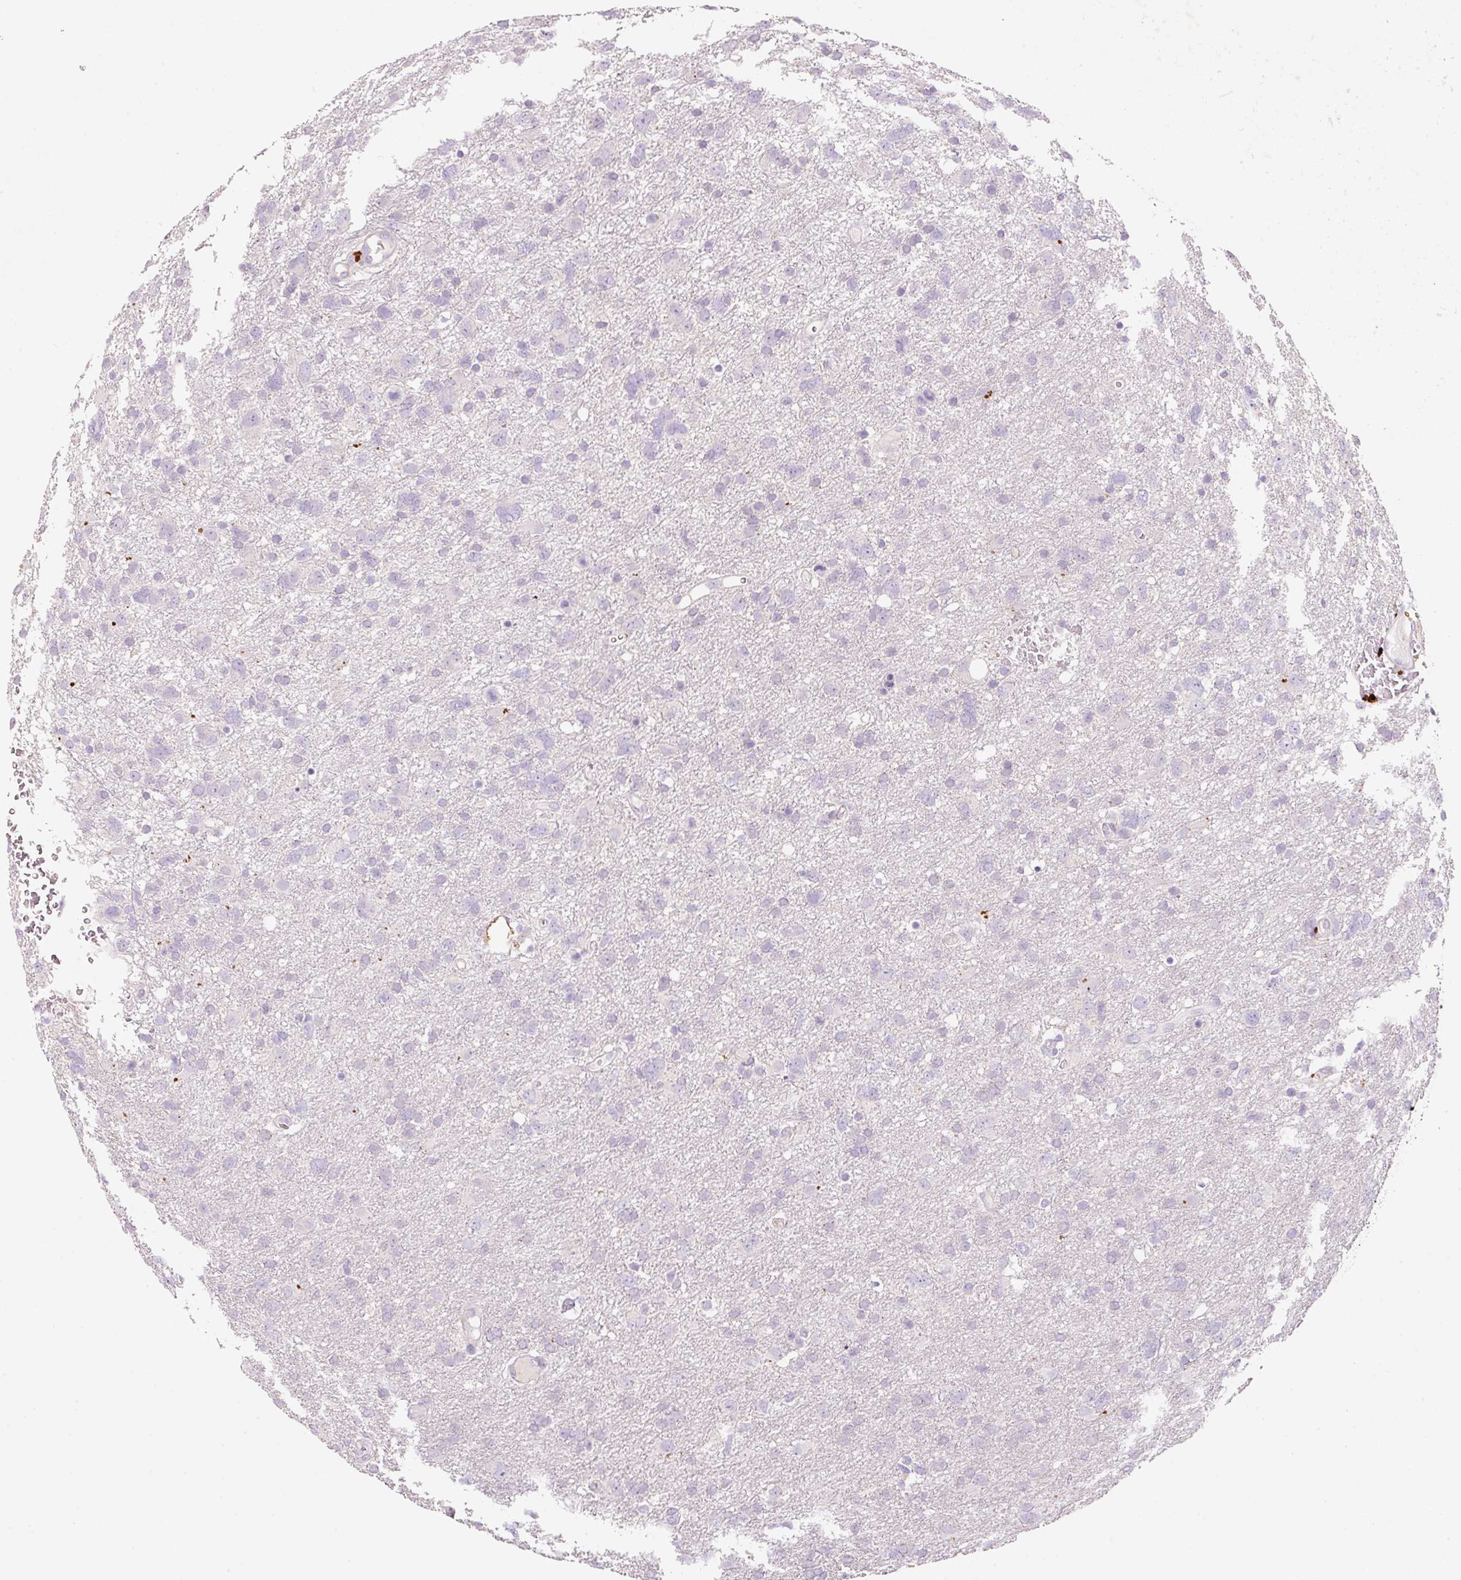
{"staining": {"intensity": "negative", "quantity": "none", "location": "none"}, "tissue": "glioma", "cell_type": "Tumor cells", "image_type": "cancer", "snomed": [{"axis": "morphology", "description": "Glioma, malignant, High grade"}, {"axis": "topography", "description": "Brain"}], "caption": "A micrograph of human glioma is negative for staining in tumor cells.", "gene": "TENT5C", "patient": {"sex": "male", "age": 61}}